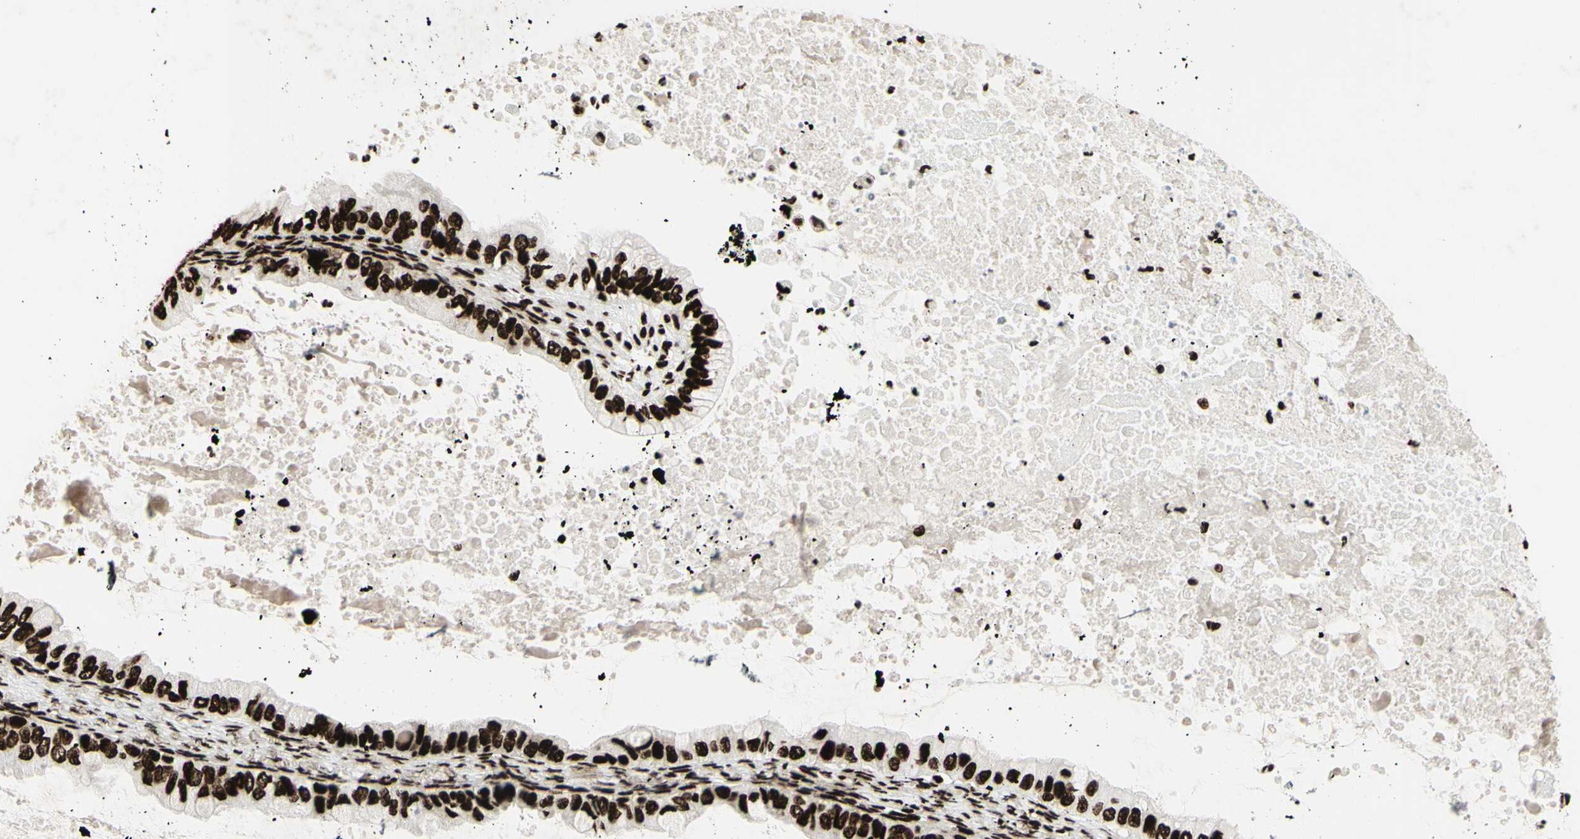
{"staining": {"intensity": "strong", "quantity": ">75%", "location": "nuclear"}, "tissue": "ovarian cancer", "cell_type": "Tumor cells", "image_type": "cancer", "snomed": [{"axis": "morphology", "description": "Cystadenocarcinoma, mucinous, NOS"}, {"axis": "topography", "description": "Ovary"}], "caption": "There is high levels of strong nuclear expression in tumor cells of mucinous cystadenocarcinoma (ovarian), as demonstrated by immunohistochemical staining (brown color).", "gene": "U2AF2", "patient": {"sex": "female", "age": 80}}